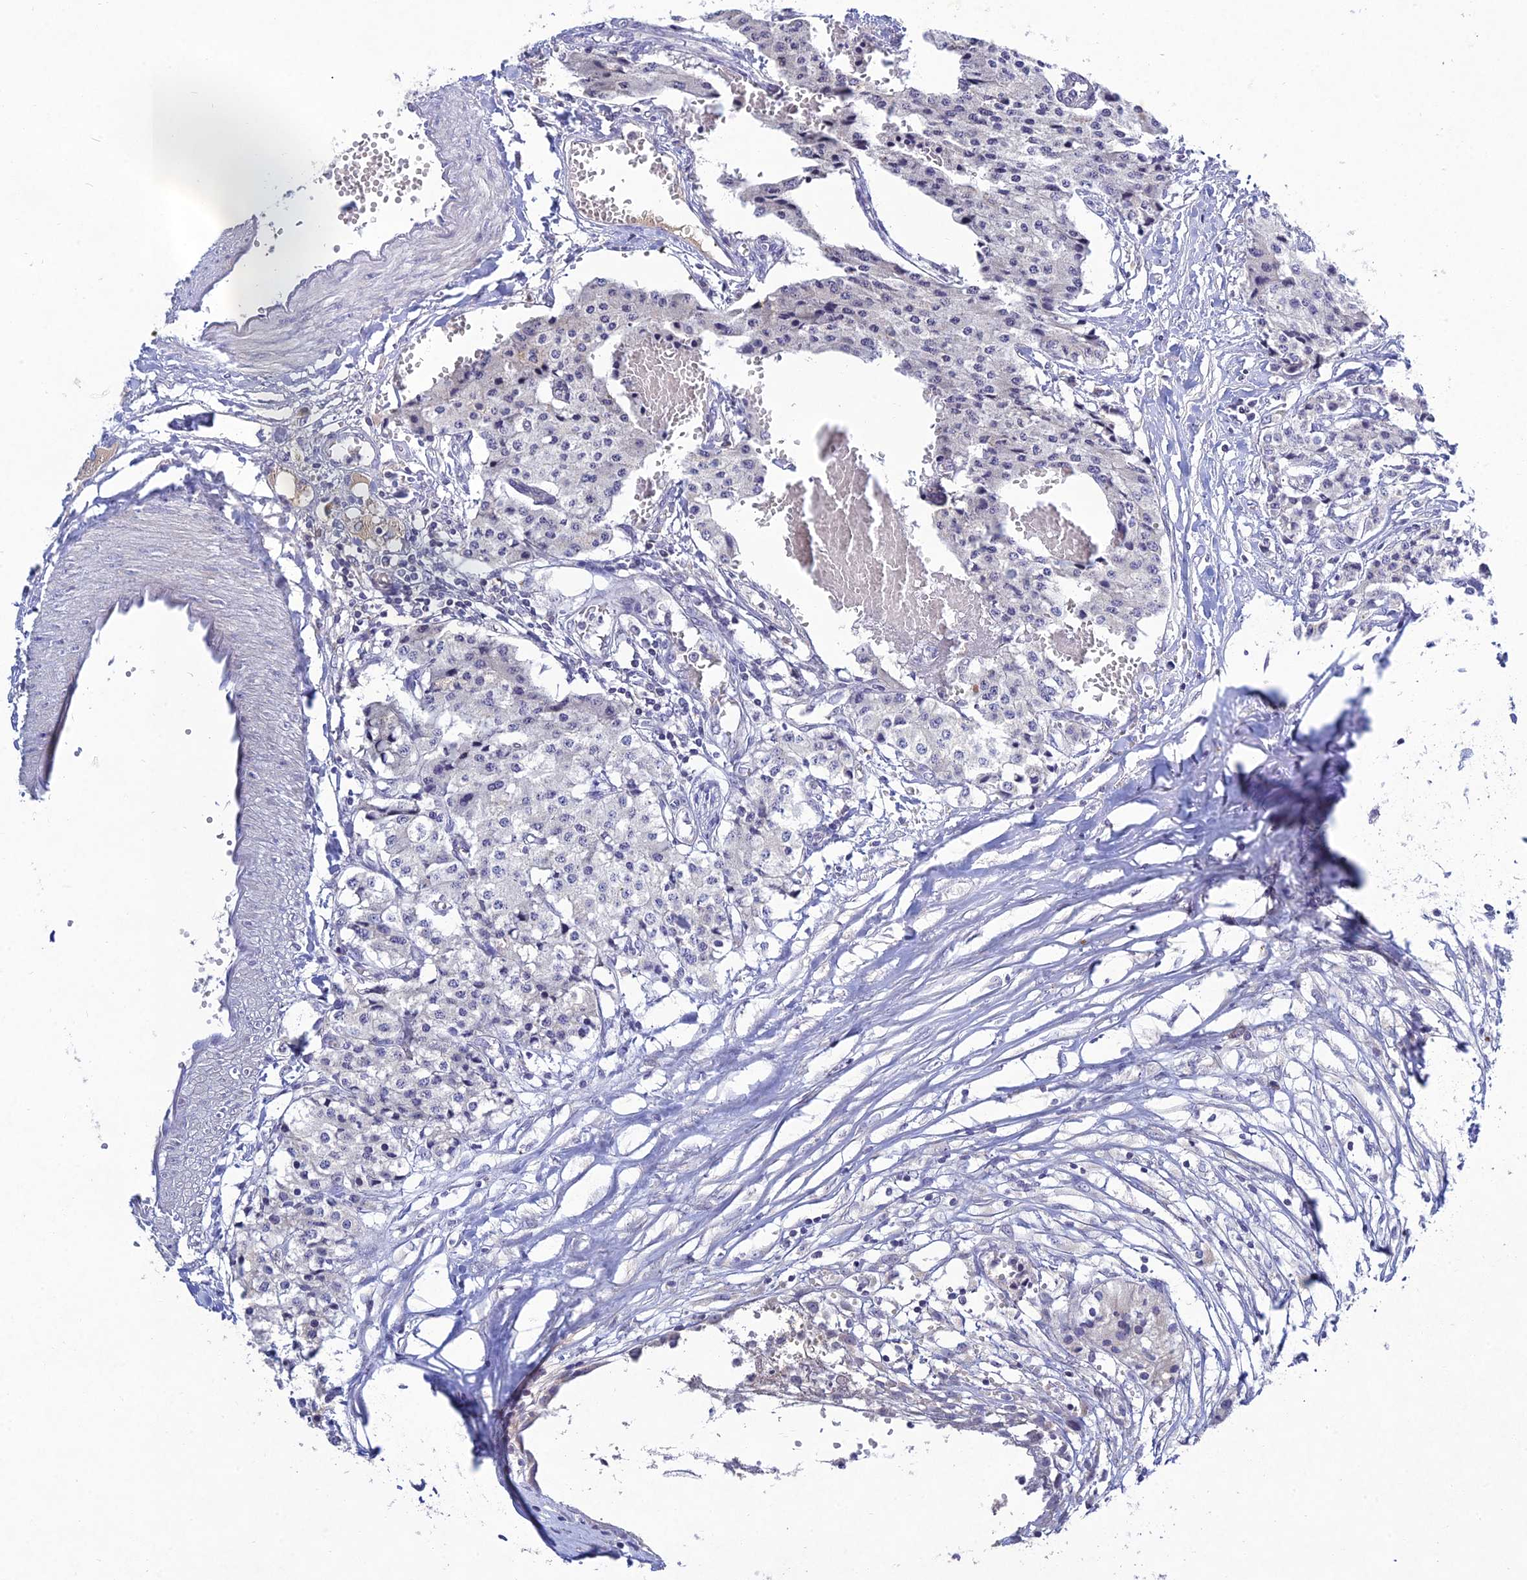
{"staining": {"intensity": "negative", "quantity": "none", "location": "none"}, "tissue": "carcinoid", "cell_type": "Tumor cells", "image_type": "cancer", "snomed": [{"axis": "morphology", "description": "Carcinoid, malignant, NOS"}, {"axis": "topography", "description": "Colon"}], "caption": "Immunohistochemistry image of neoplastic tissue: carcinoid (malignant) stained with DAB exhibits no significant protein positivity in tumor cells.", "gene": "CHST5", "patient": {"sex": "female", "age": 52}}